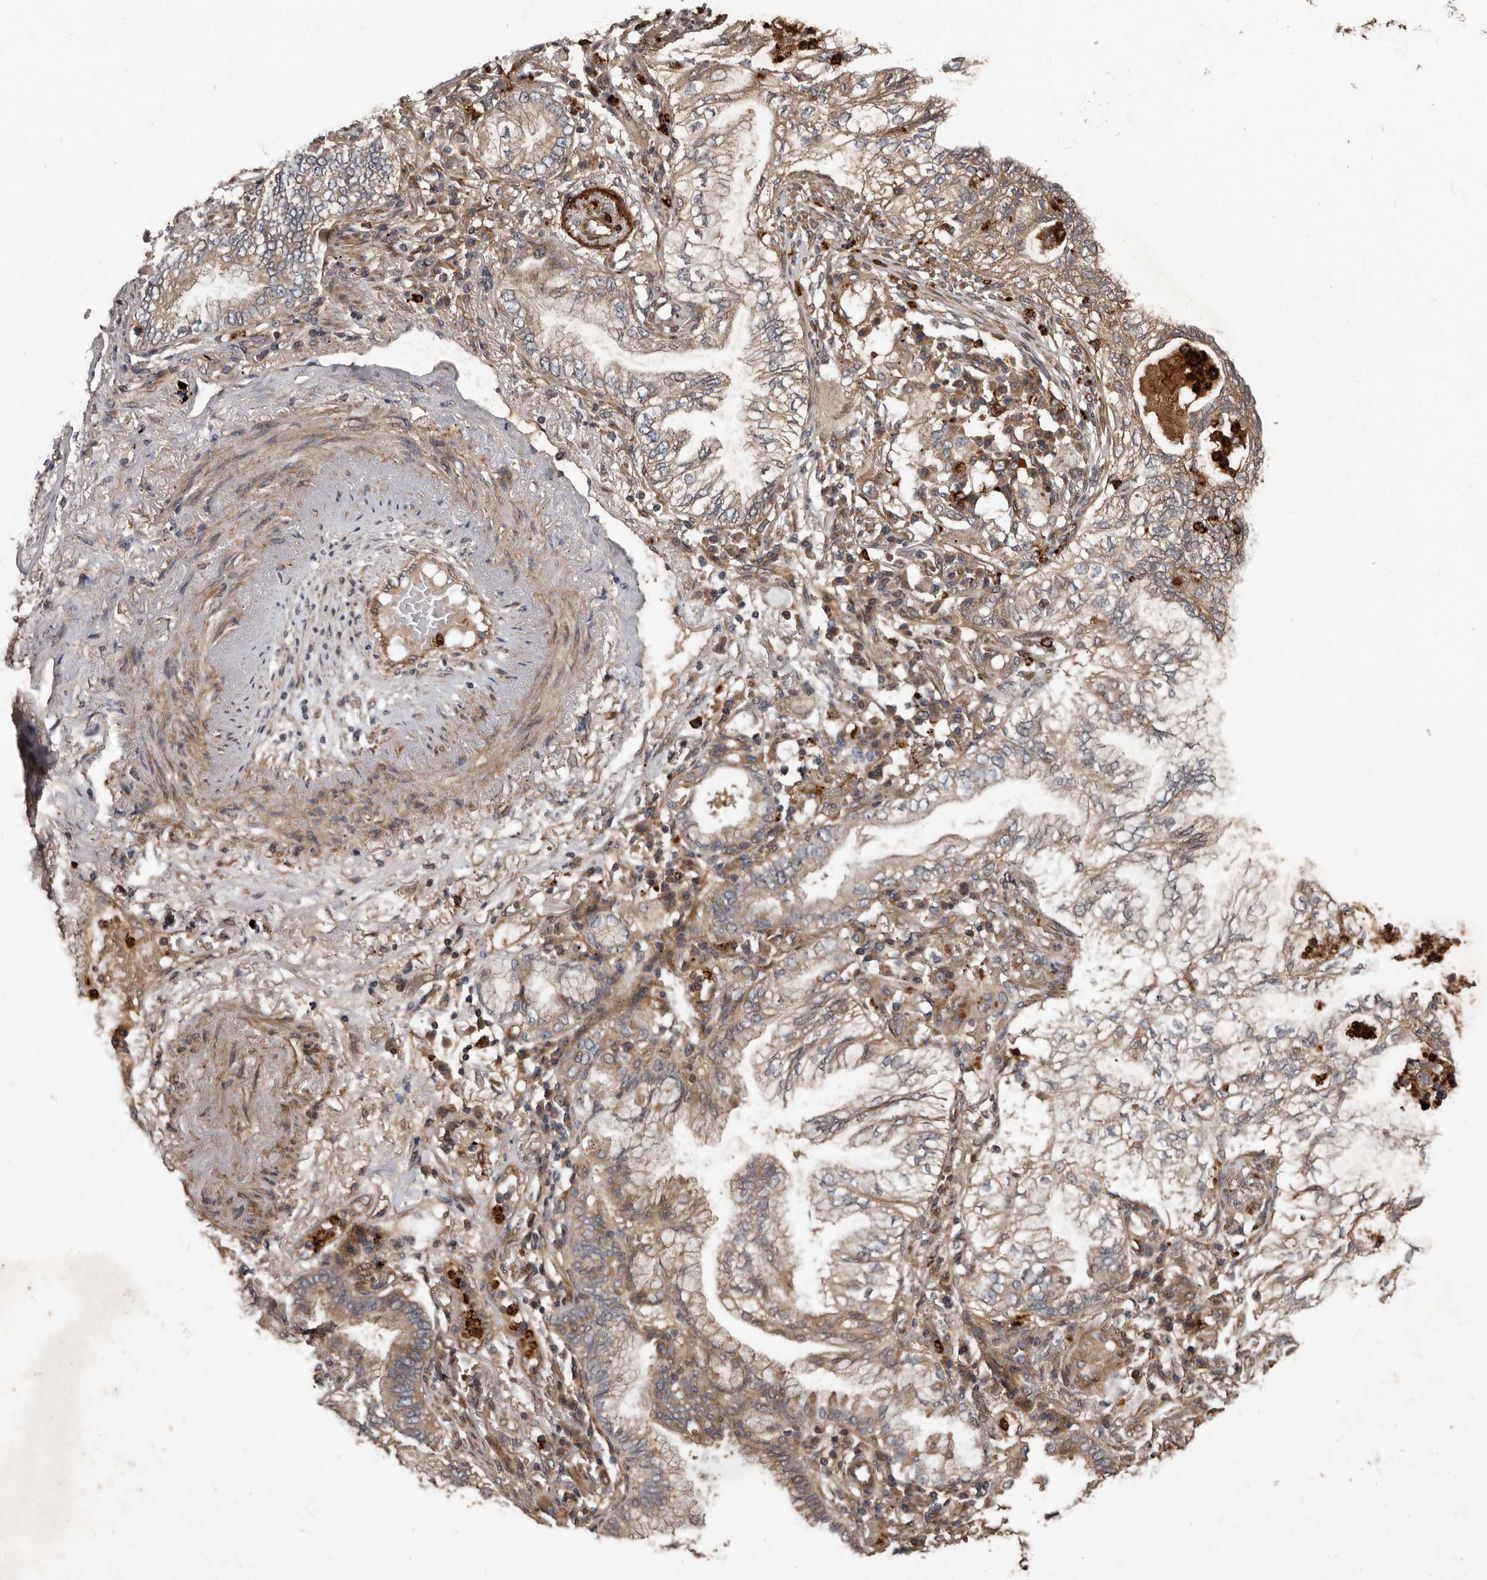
{"staining": {"intensity": "weak", "quantity": "25%-75%", "location": "cytoplasmic/membranous"}, "tissue": "lung cancer", "cell_type": "Tumor cells", "image_type": "cancer", "snomed": [{"axis": "morphology", "description": "Adenocarcinoma, NOS"}, {"axis": "topography", "description": "Lung"}], "caption": "This histopathology image reveals IHC staining of lung adenocarcinoma, with low weak cytoplasmic/membranous positivity in about 25%-75% of tumor cells.", "gene": "ARHGEF5", "patient": {"sex": "female", "age": 70}}